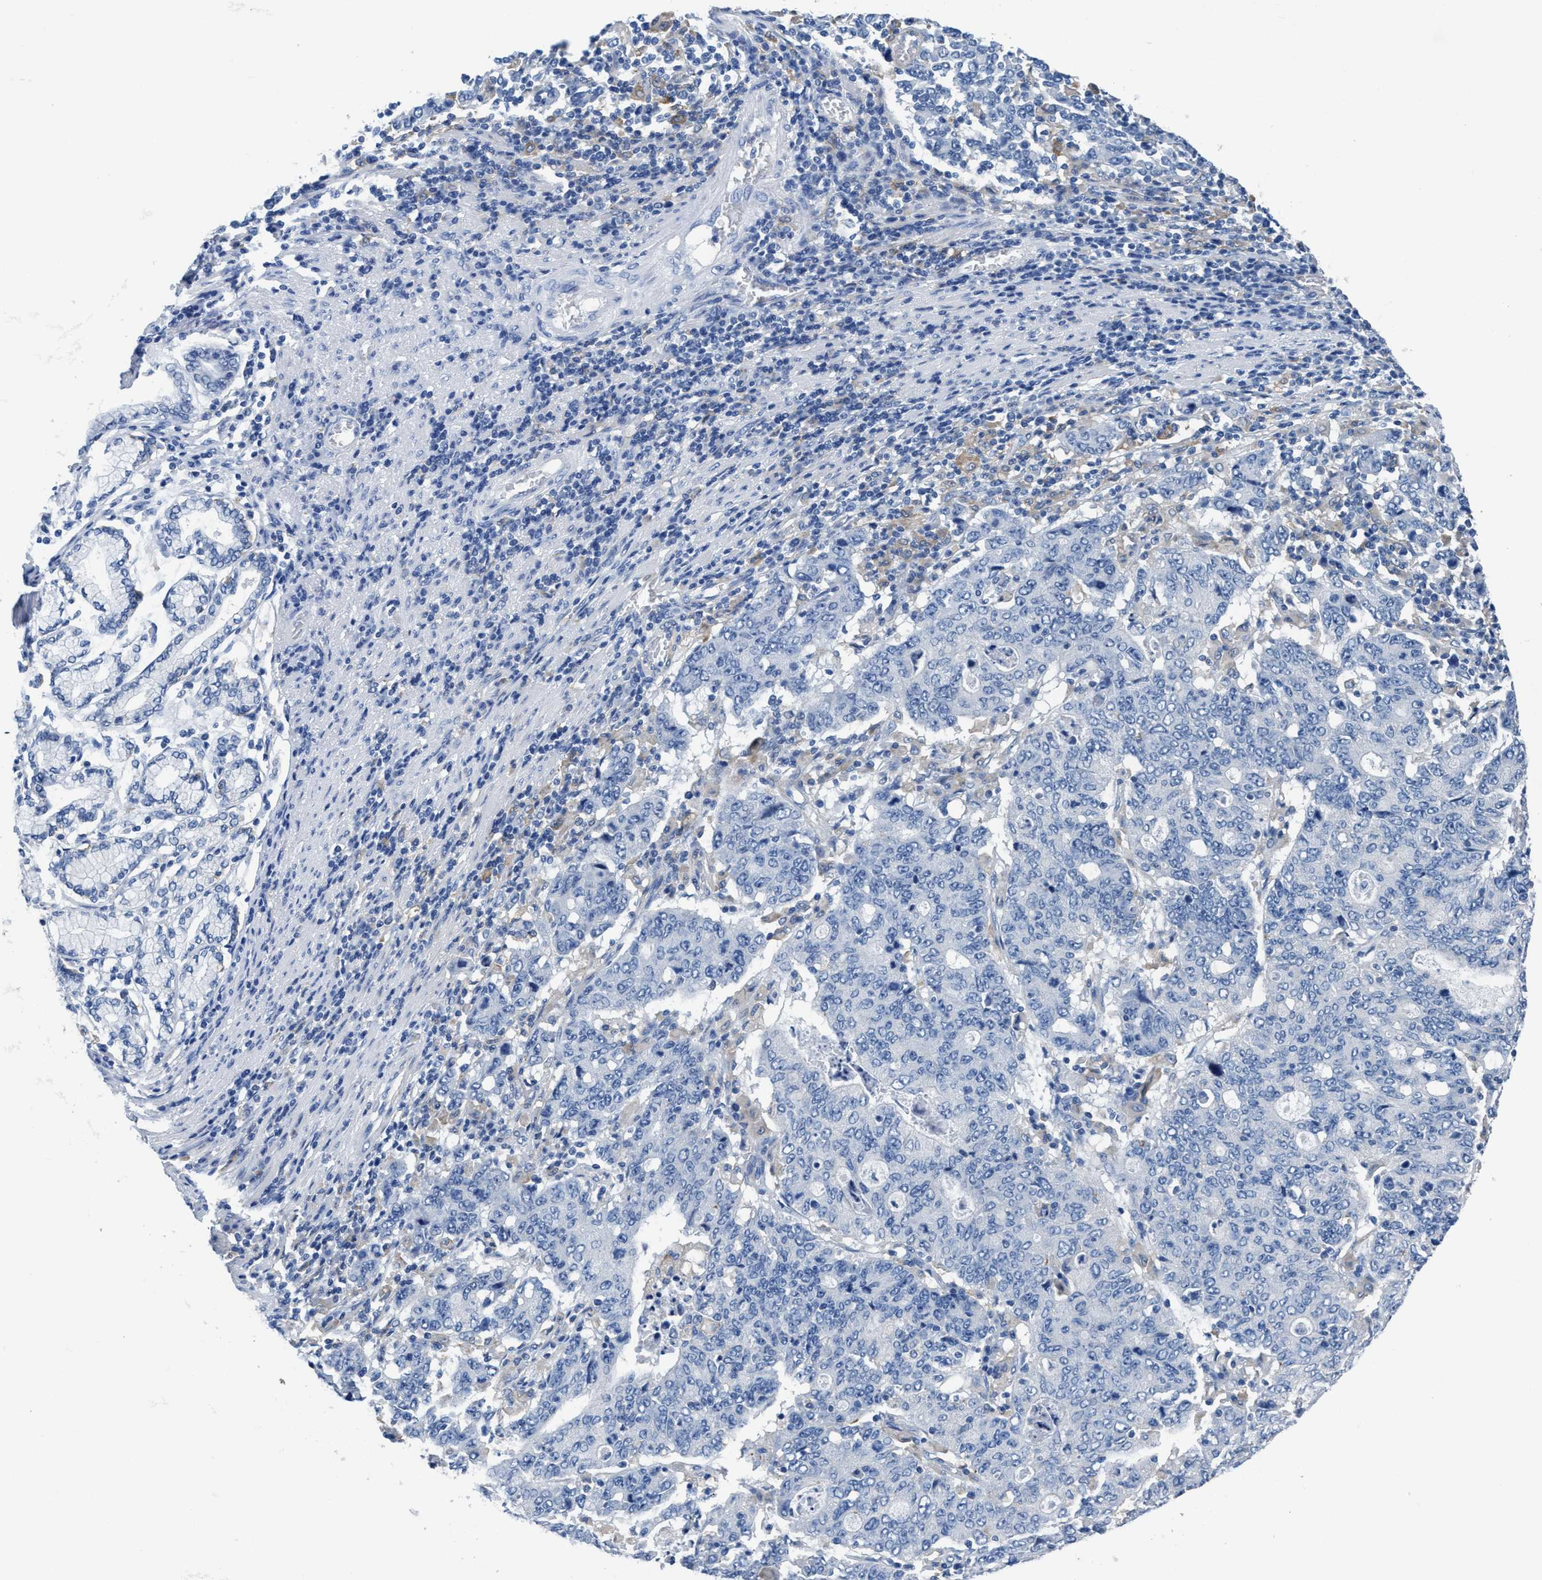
{"staining": {"intensity": "negative", "quantity": "none", "location": "none"}, "tissue": "stomach cancer", "cell_type": "Tumor cells", "image_type": "cancer", "snomed": [{"axis": "morphology", "description": "Adenocarcinoma, NOS"}, {"axis": "topography", "description": "Stomach, upper"}], "caption": "The photomicrograph reveals no significant positivity in tumor cells of stomach cancer.", "gene": "DNAI1", "patient": {"sex": "male", "age": 69}}